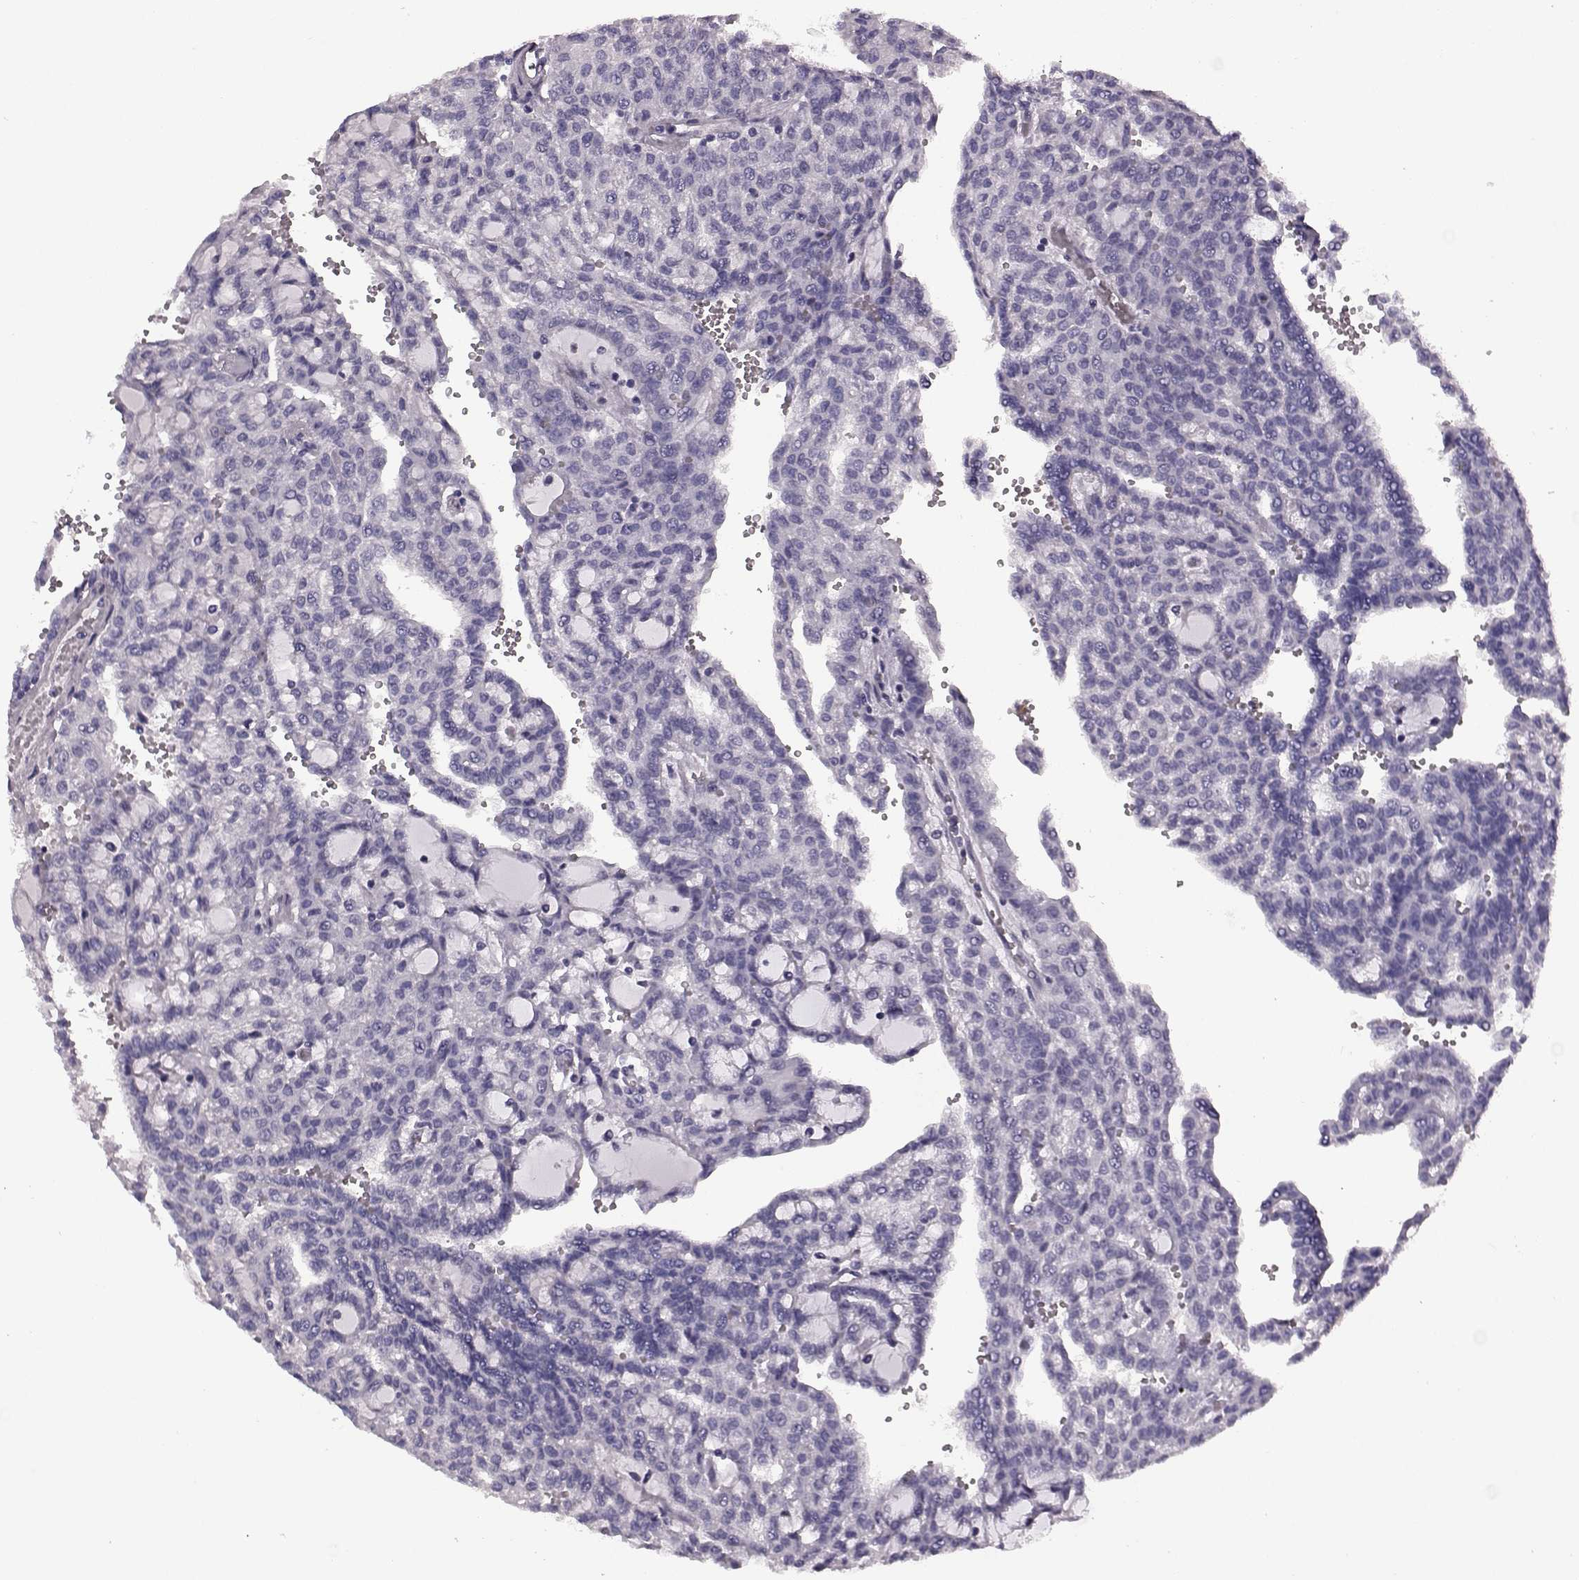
{"staining": {"intensity": "negative", "quantity": "none", "location": "none"}, "tissue": "renal cancer", "cell_type": "Tumor cells", "image_type": "cancer", "snomed": [{"axis": "morphology", "description": "Adenocarcinoma, NOS"}, {"axis": "topography", "description": "Kidney"}], "caption": "Tumor cells are negative for brown protein staining in renal cancer.", "gene": "AIPL1", "patient": {"sex": "male", "age": 63}}